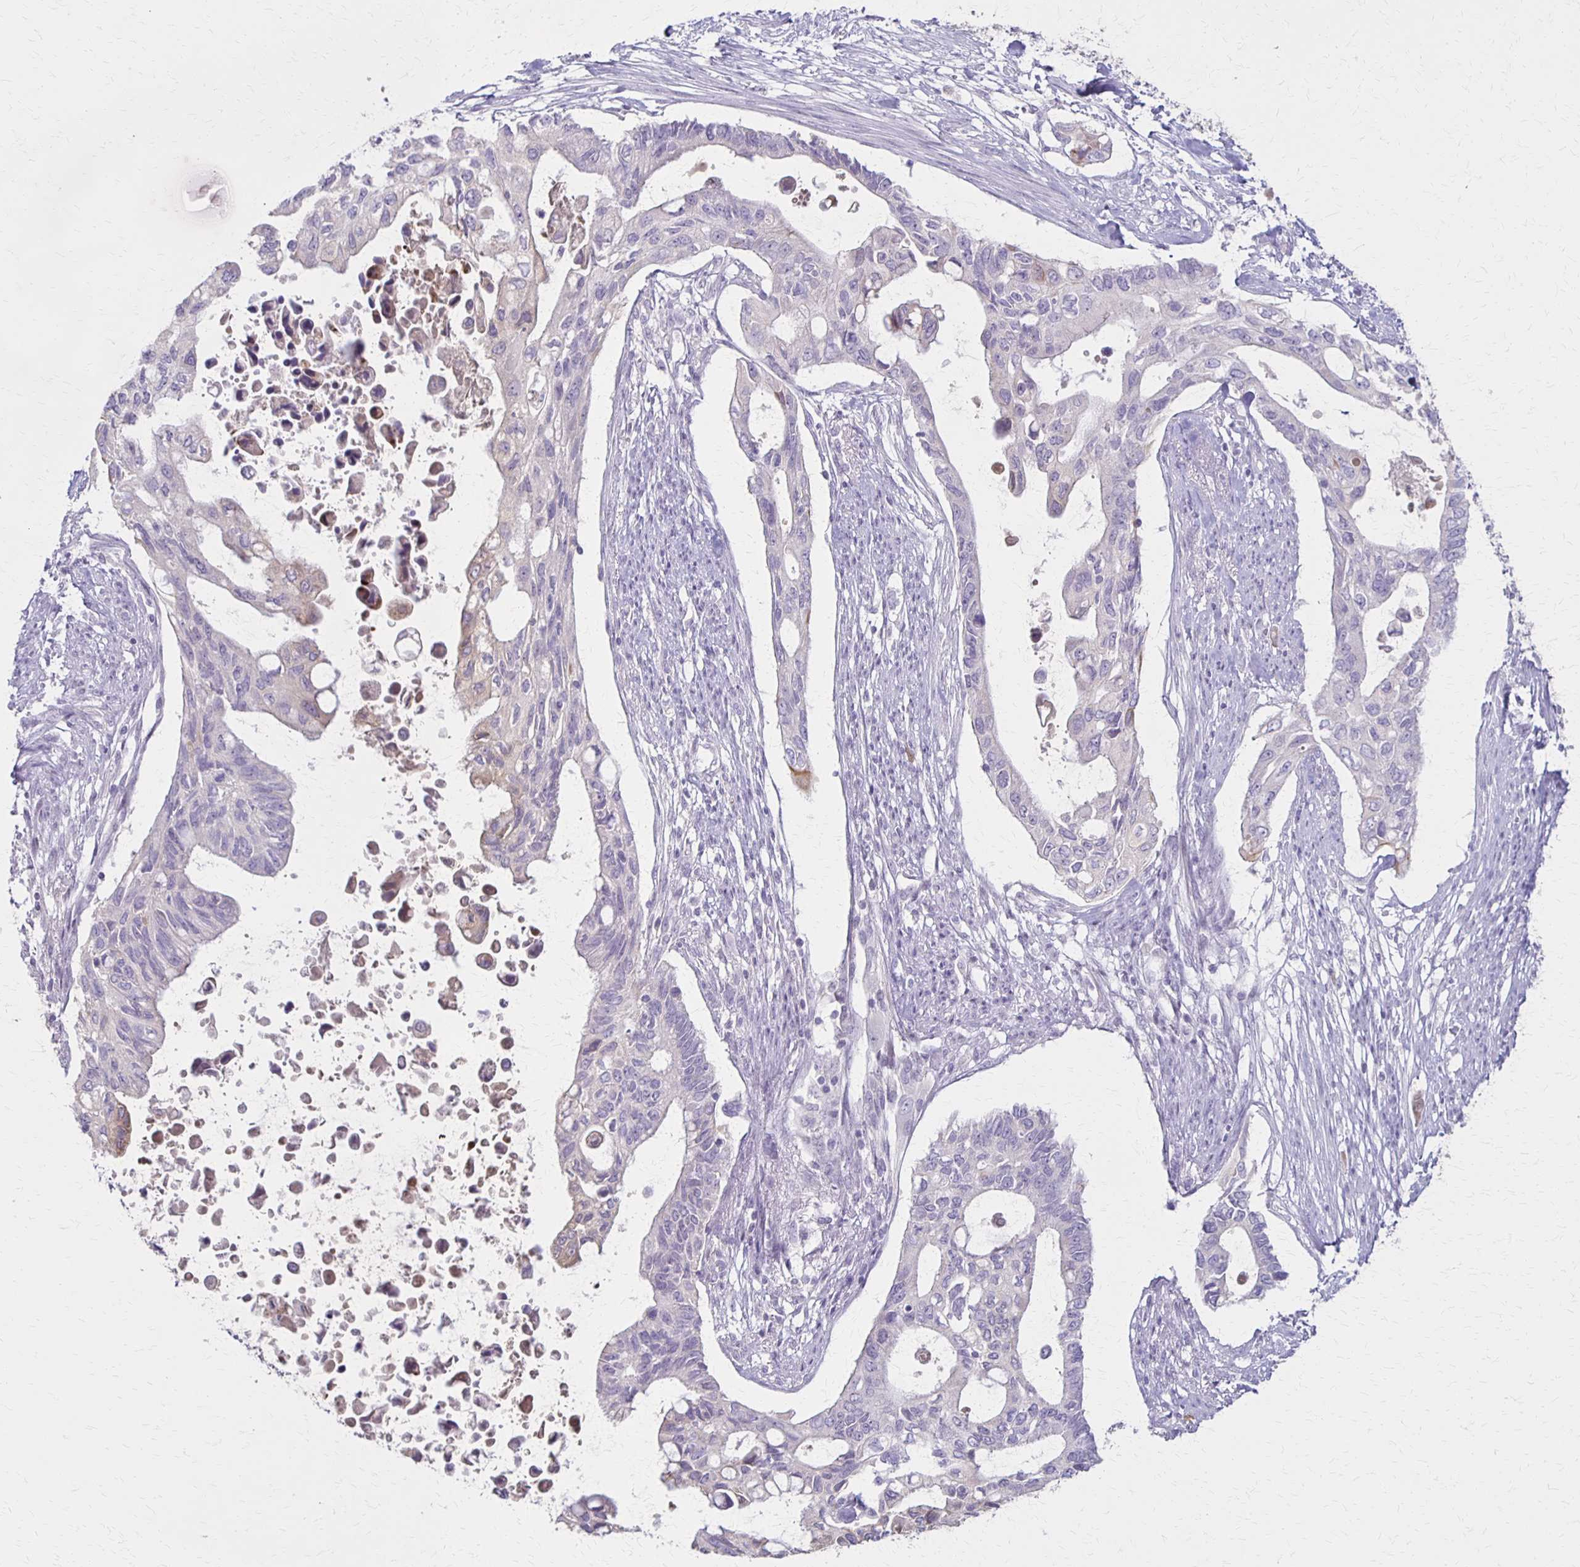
{"staining": {"intensity": "negative", "quantity": "none", "location": "none"}, "tissue": "pancreatic cancer", "cell_type": "Tumor cells", "image_type": "cancer", "snomed": [{"axis": "morphology", "description": "Adenocarcinoma, NOS"}, {"axis": "topography", "description": "Pancreas"}], "caption": "Micrograph shows no significant protein positivity in tumor cells of pancreatic adenocarcinoma.", "gene": "SLC35E2B", "patient": {"sex": "female", "age": 63}}